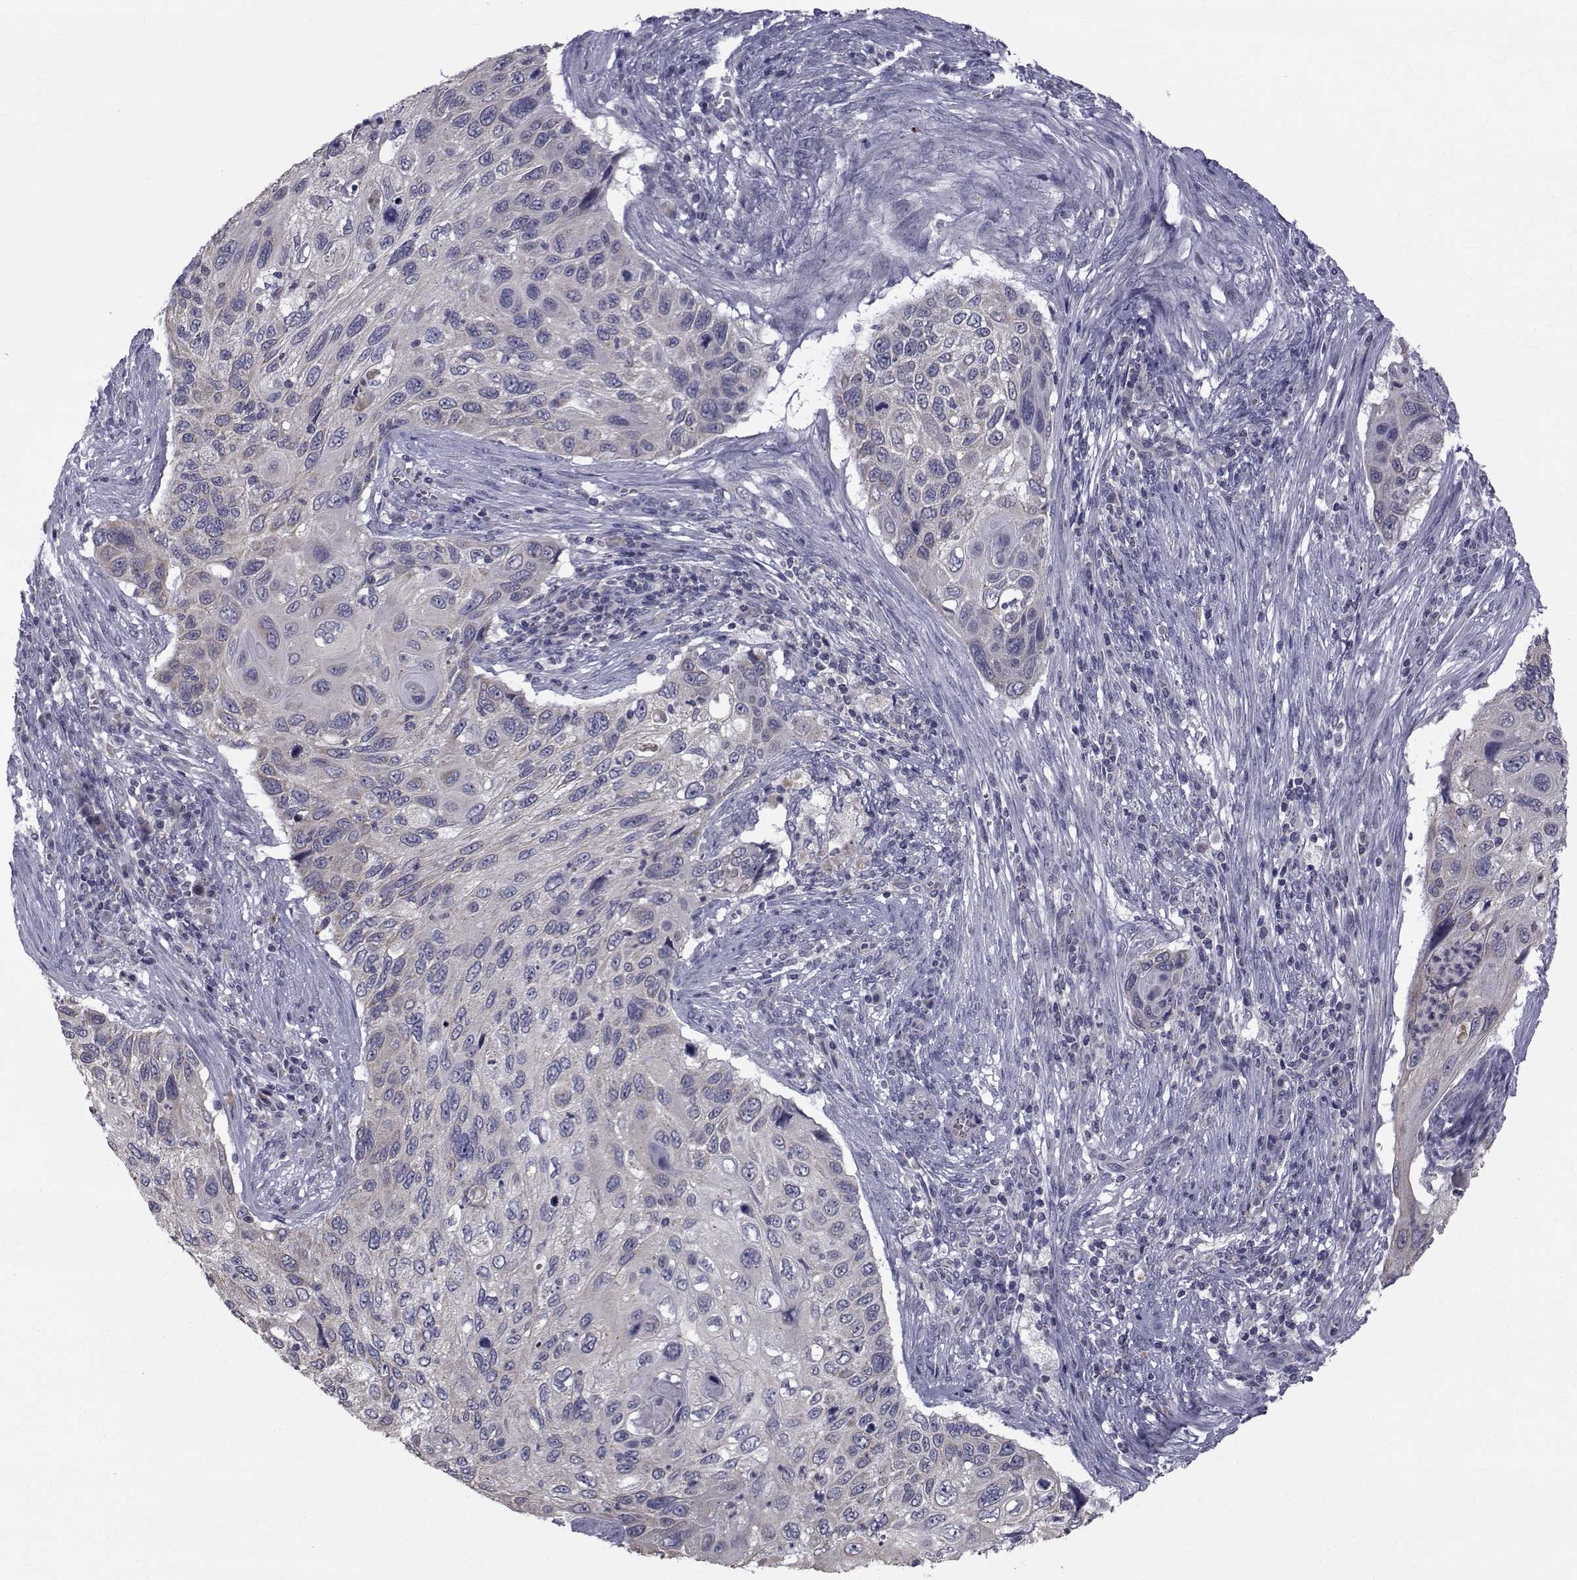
{"staining": {"intensity": "negative", "quantity": "none", "location": "none"}, "tissue": "cervical cancer", "cell_type": "Tumor cells", "image_type": "cancer", "snomed": [{"axis": "morphology", "description": "Squamous cell carcinoma, NOS"}, {"axis": "topography", "description": "Cervix"}], "caption": "IHC histopathology image of neoplastic tissue: human squamous cell carcinoma (cervical) stained with DAB (3,3'-diaminobenzidine) reveals no significant protein positivity in tumor cells.", "gene": "ANGPT1", "patient": {"sex": "female", "age": 70}}